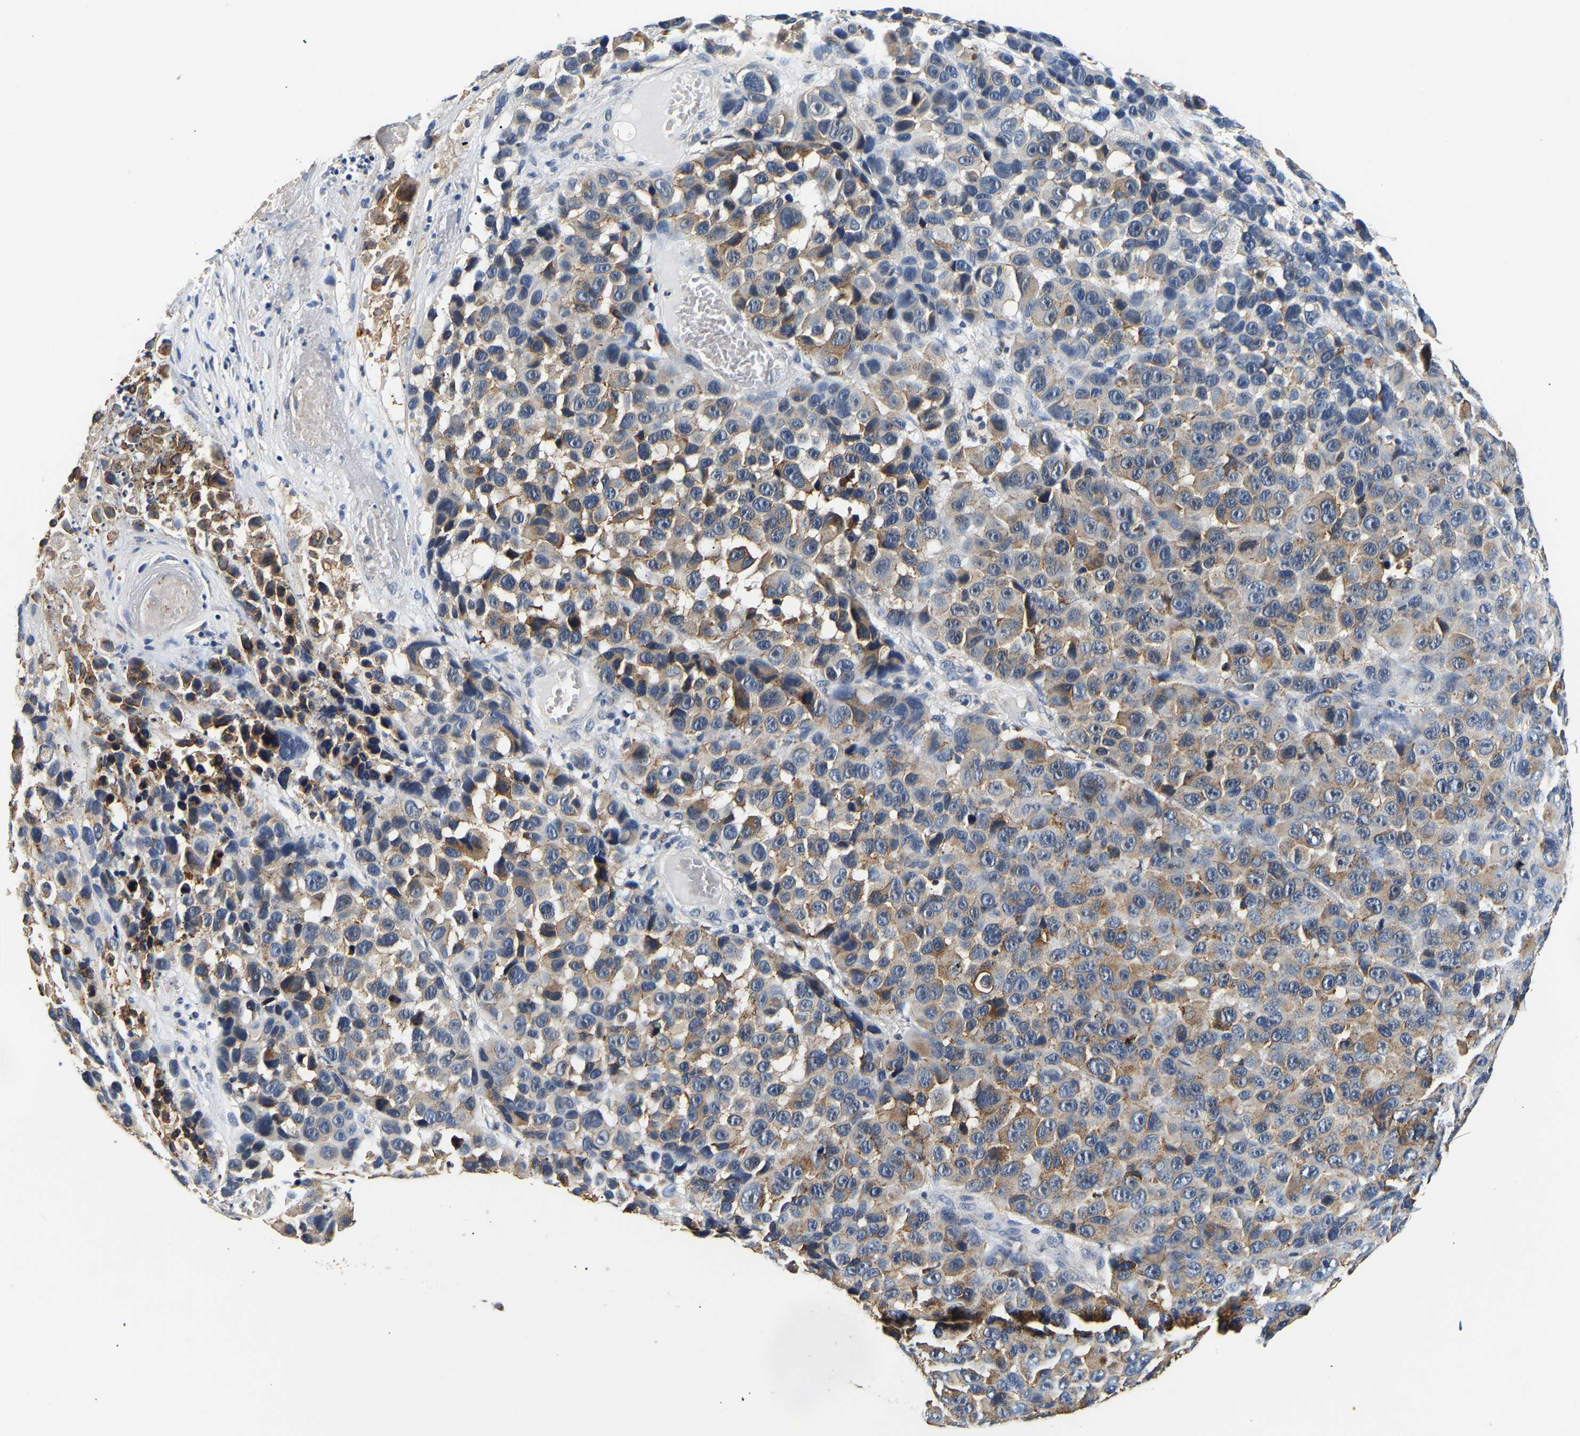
{"staining": {"intensity": "weak", "quantity": "25%-75%", "location": "cytoplasmic/membranous"}, "tissue": "melanoma", "cell_type": "Tumor cells", "image_type": "cancer", "snomed": [{"axis": "morphology", "description": "Malignant melanoma, NOS"}, {"axis": "topography", "description": "Skin"}], "caption": "This image shows melanoma stained with immunohistochemistry (IHC) to label a protein in brown. The cytoplasmic/membranous of tumor cells show weak positivity for the protein. Nuclei are counter-stained blue.", "gene": "SMU1", "patient": {"sex": "male", "age": 53}}